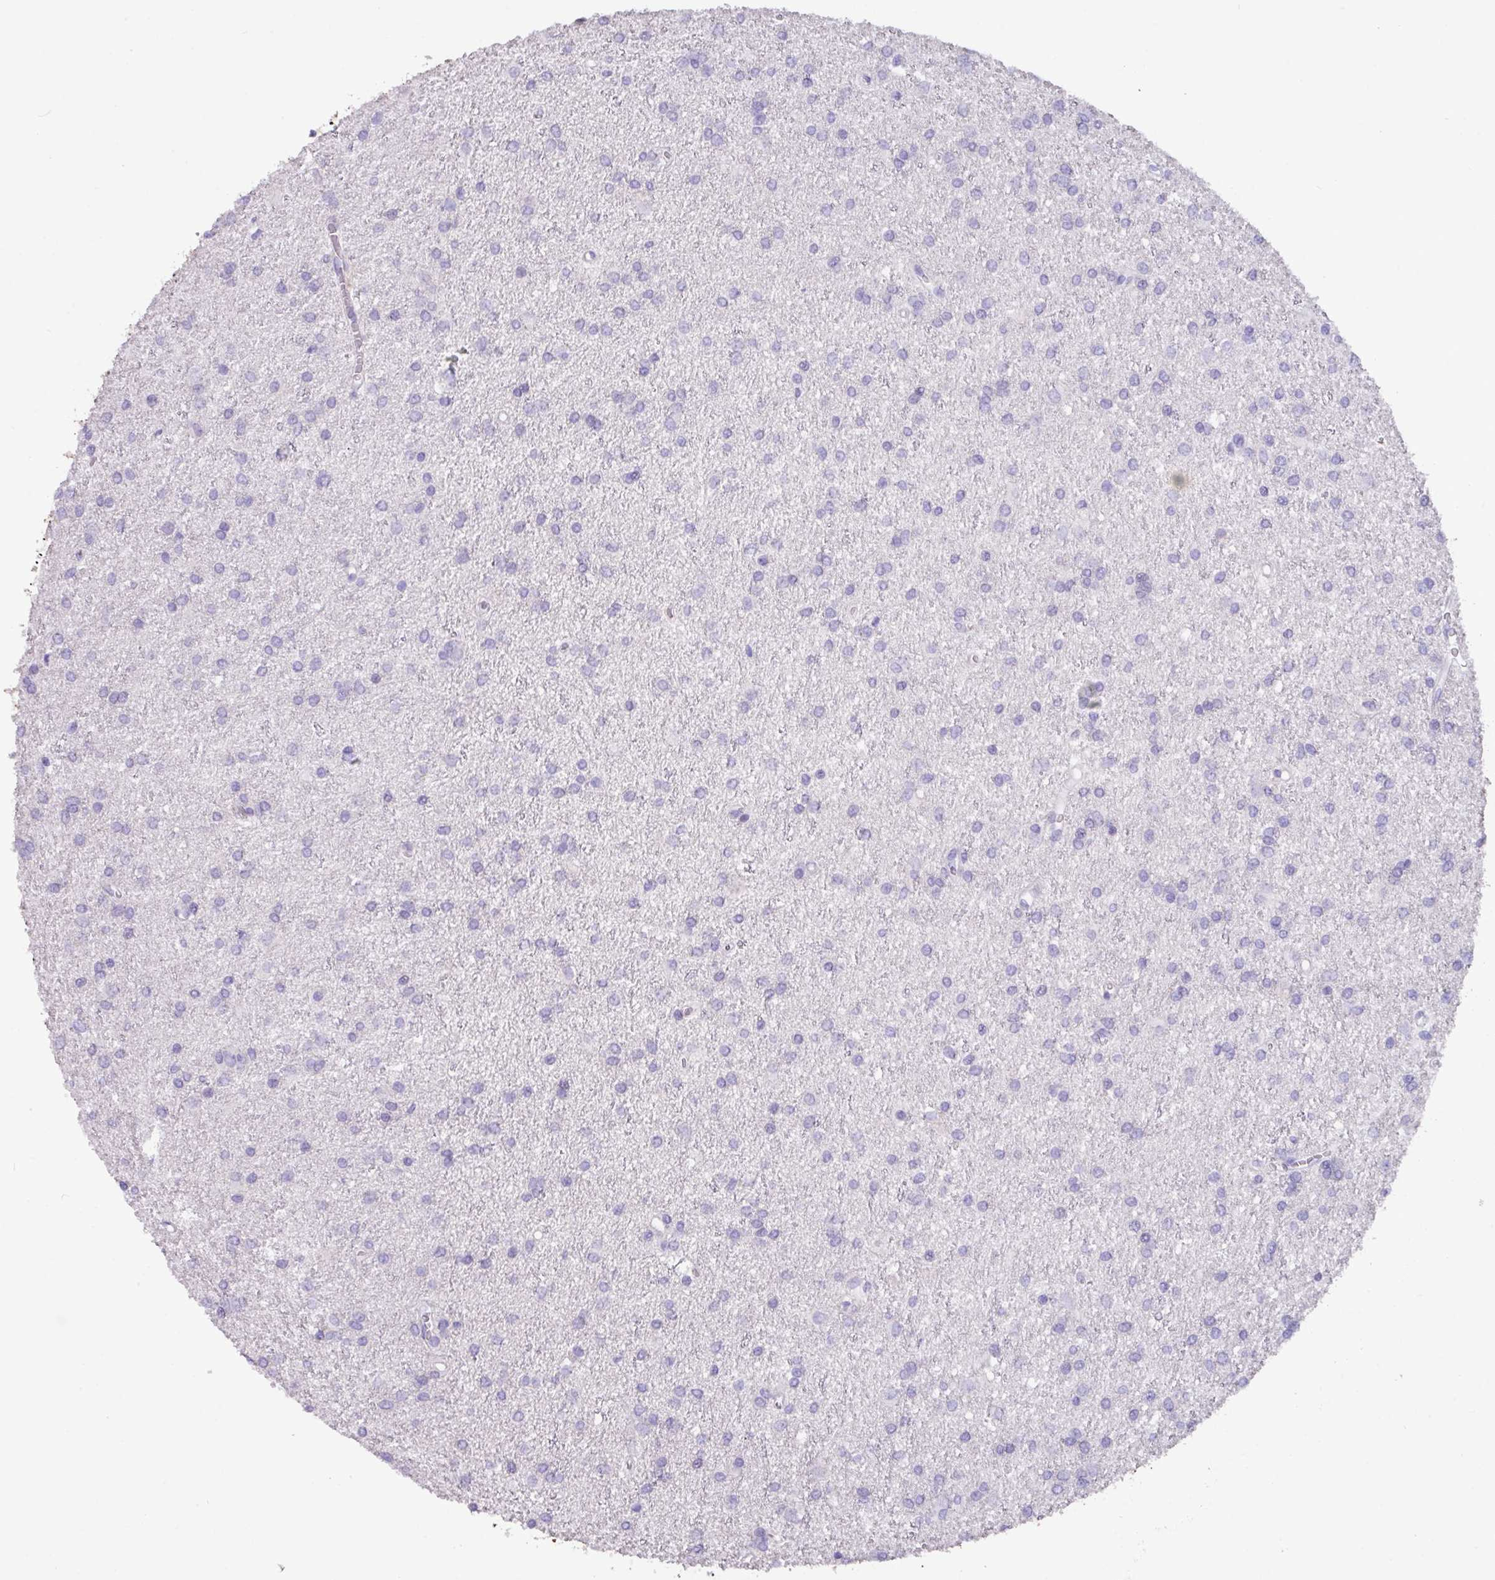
{"staining": {"intensity": "negative", "quantity": "none", "location": "none"}, "tissue": "glioma", "cell_type": "Tumor cells", "image_type": "cancer", "snomed": [{"axis": "morphology", "description": "Glioma, malignant, High grade"}, {"axis": "topography", "description": "Brain"}], "caption": "Immunohistochemistry (IHC) image of human high-grade glioma (malignant) stained for a protein (brown), which displays no staining in tumor cells.", "gene": "EPCAM", "patient": {"sex": "female", "age": 50}}